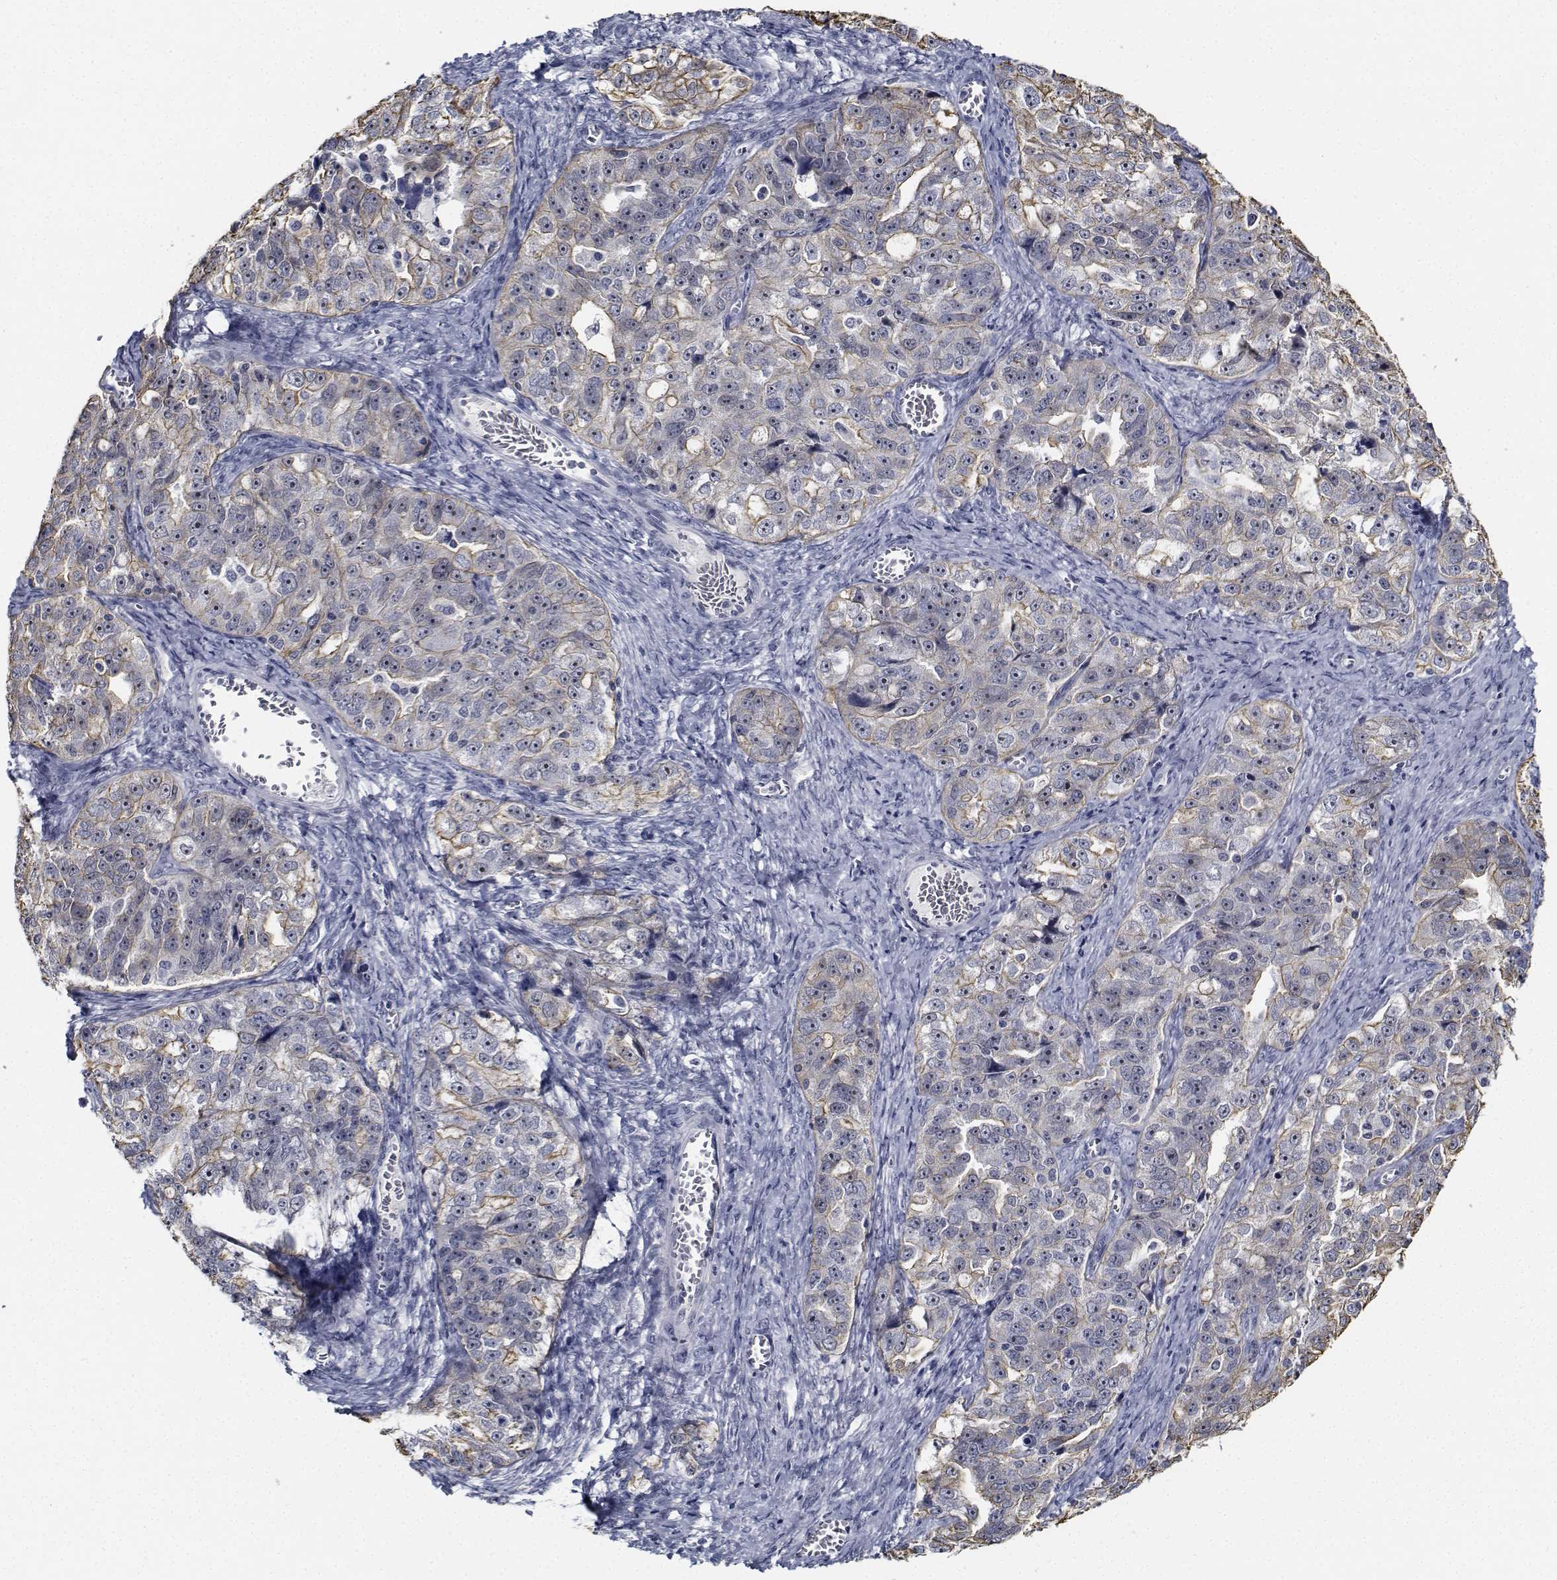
{"staining": {"intensity": "weak", "quantity": "<25%", "location": "cytoplasmic/membranous"}, "tissue": "ovarian cancer", "cell_type": "Tumor cells", "image_type": "cancer", "snomed": [{"axis": "morphology", "description": "Cystadenocarcinoma, serous, NOS"}, {"axis": "topography", "description": "Ovary"}], "caption": "Protein analysis of ovarian serous cystadenocarcinoma demonstrates no significant expression in tumor cells. The staining is performed using DAB brown chromogen with nuclei counter-stained in using hematoxylin.", "gene": "NVL", "patient": {"sex": "female", "age": 51}}